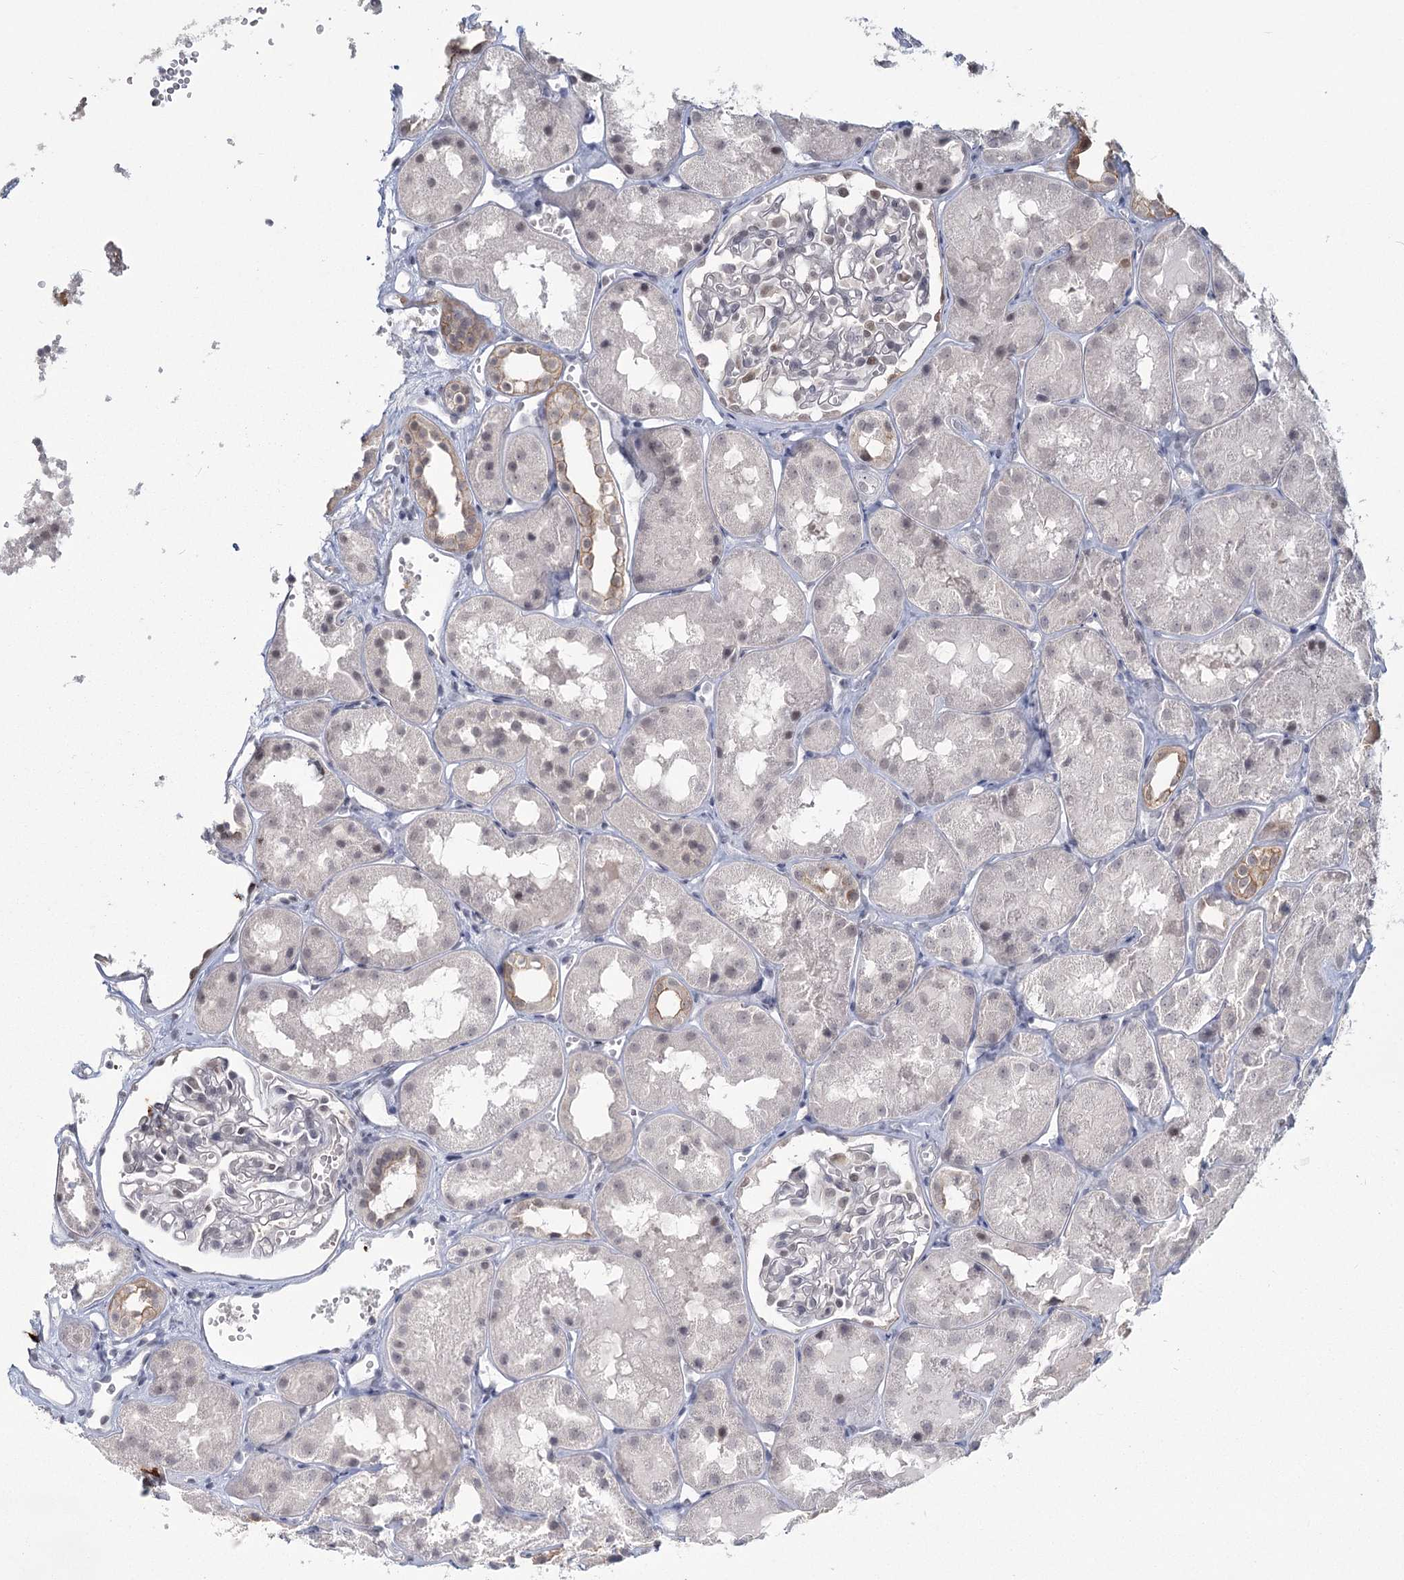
{"staining": {"intensity": "negative", "quantity": "none", "location": "none"}, "tissue": "kidney", "cell_type": "Cells in glomeruli", "image_type": "normal", "snomed": [{"axis": "morphology", "description": "Normal tissue, NOS"}, {"axis": "topography", "description": "Kidney"}], "caption": "IHC micrograph of benign human kidney stained for a protein (brown), which reveals no positivity in cells in glomeruli. (Brightfield microscopy of DAB immunohistochemistry at high magnification).", "gene": "TMEM70", "patient": {"sex": "male", "age": 16}}